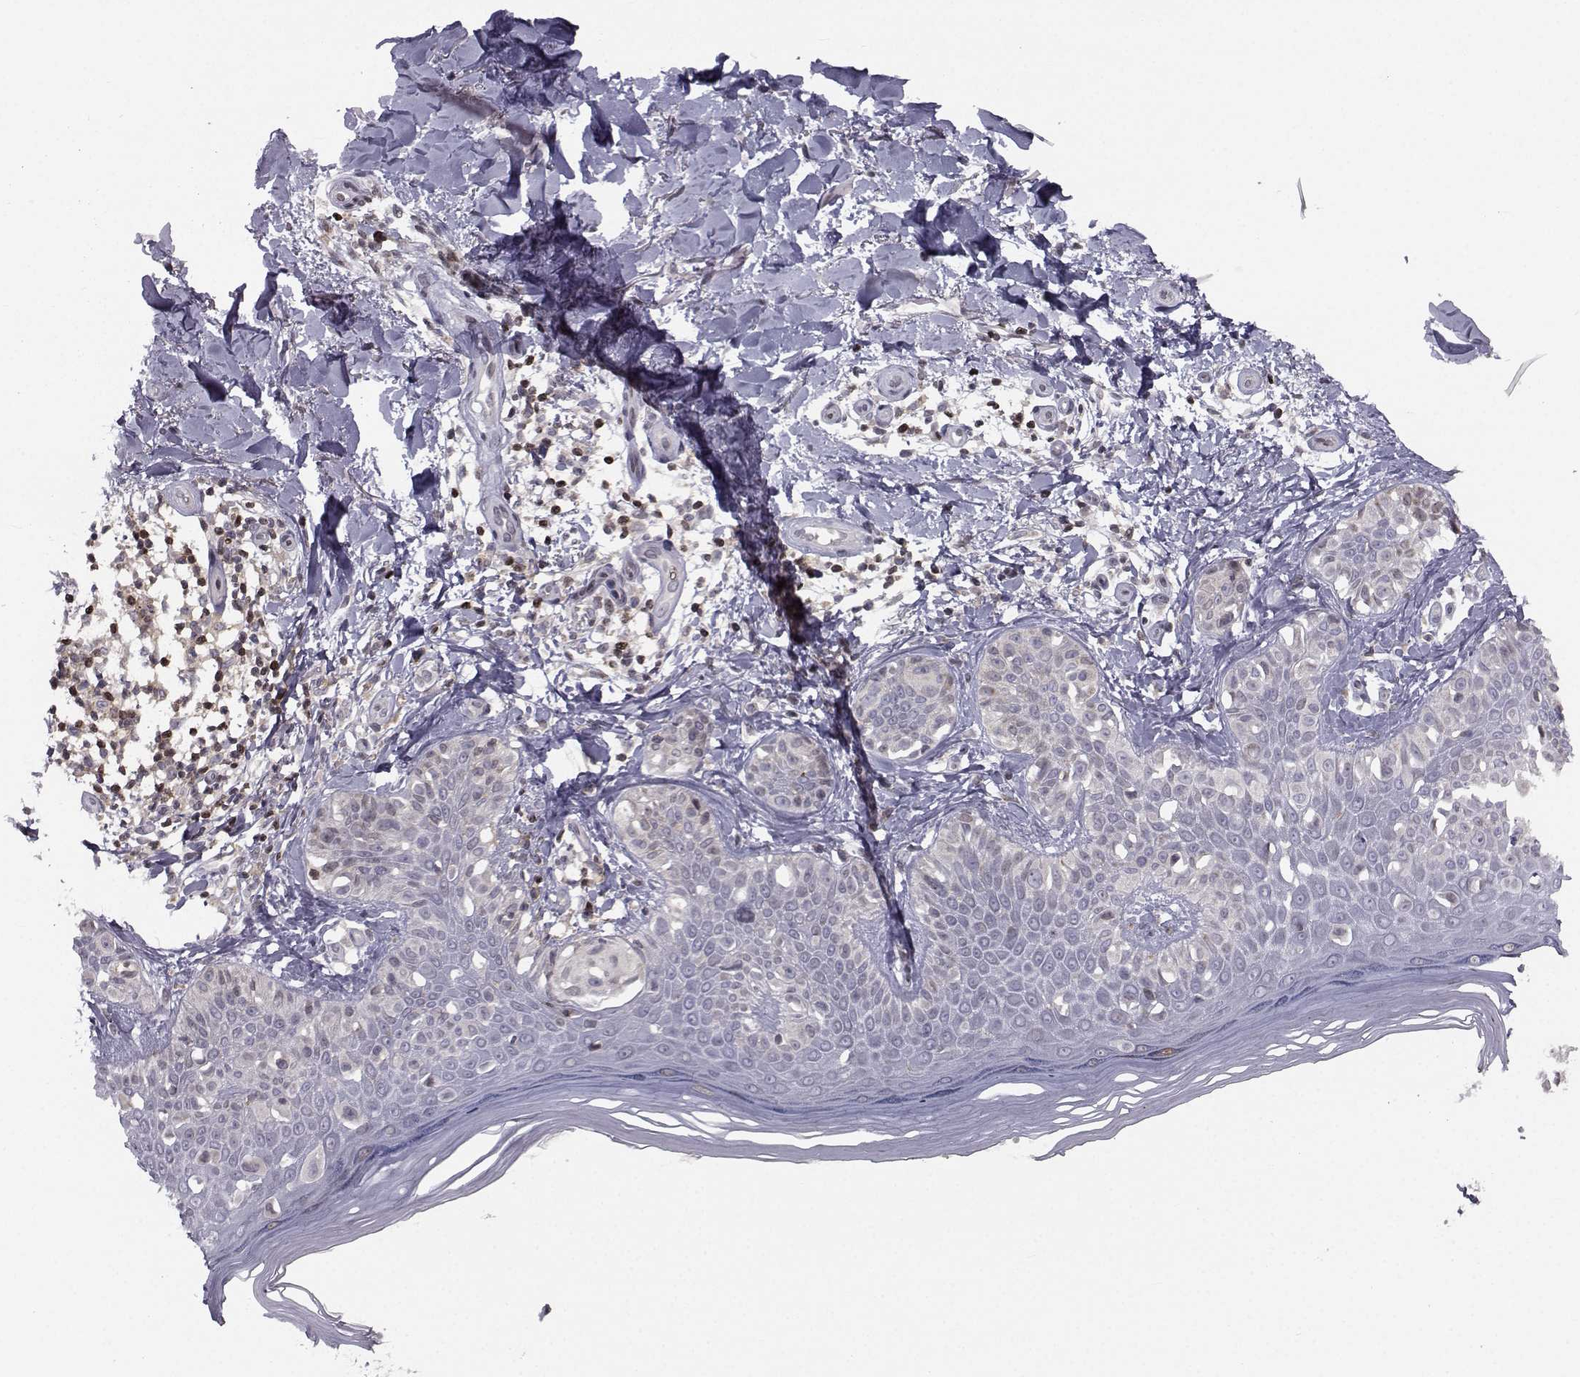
{"staining": {"intensity": "negative", "quantity": "none", "location": "none"}, "tissue": "melanoma", "cell_type": "Tumor cells", "image_type": "cancer", "snomed": [{"axis": "morphology", "description": "Malignant melanoma, NOS"}, {"axis": "topography", "description": "Skin"}], "caption": "High magnification brightfield microscopy of melanoma stained with DAB (brown) and counterstained with hematoxylin (blue): tumor cells show no significant staining.", "gene": "PCP4L1", "patient": {"sex": "female", "age": 73}}